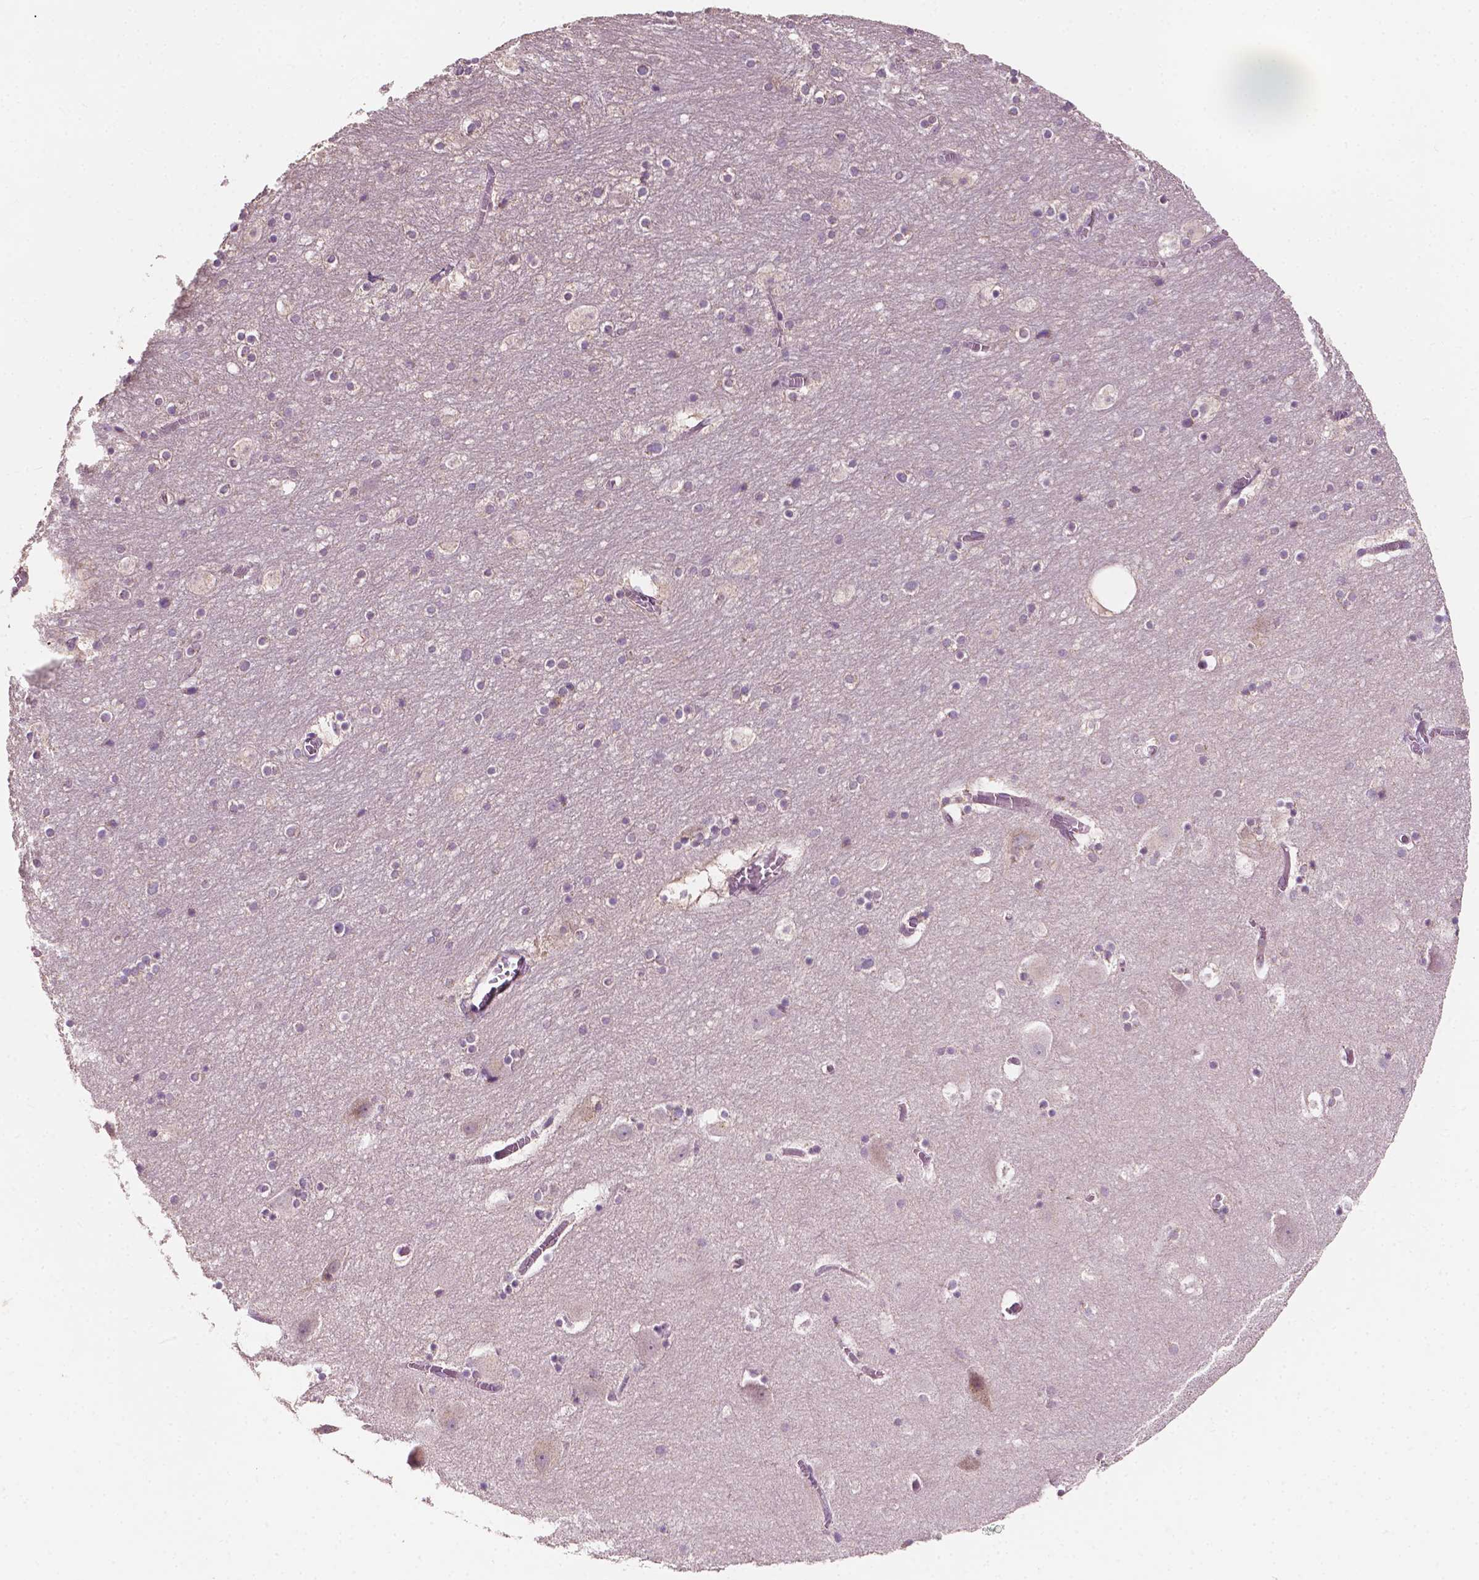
{"staining": {"intensity": "negative", "quantity": "none", "location": "none"}, "tissue": "hippocampus", "cell_type": "Glial cells", "image_type": "normal", "snomed": [{"axis": "morphology", "description": "Normal tissue, NOS"}, {"axis": "topography", "description": "Hippocampus"}], "caption": "IHC image of benign human hippocampus stained for a protein (brown), which demonstrates no expression in glial cells.", "gene": "EBAG9", "patient": {"sex": "male", "age": 45}}